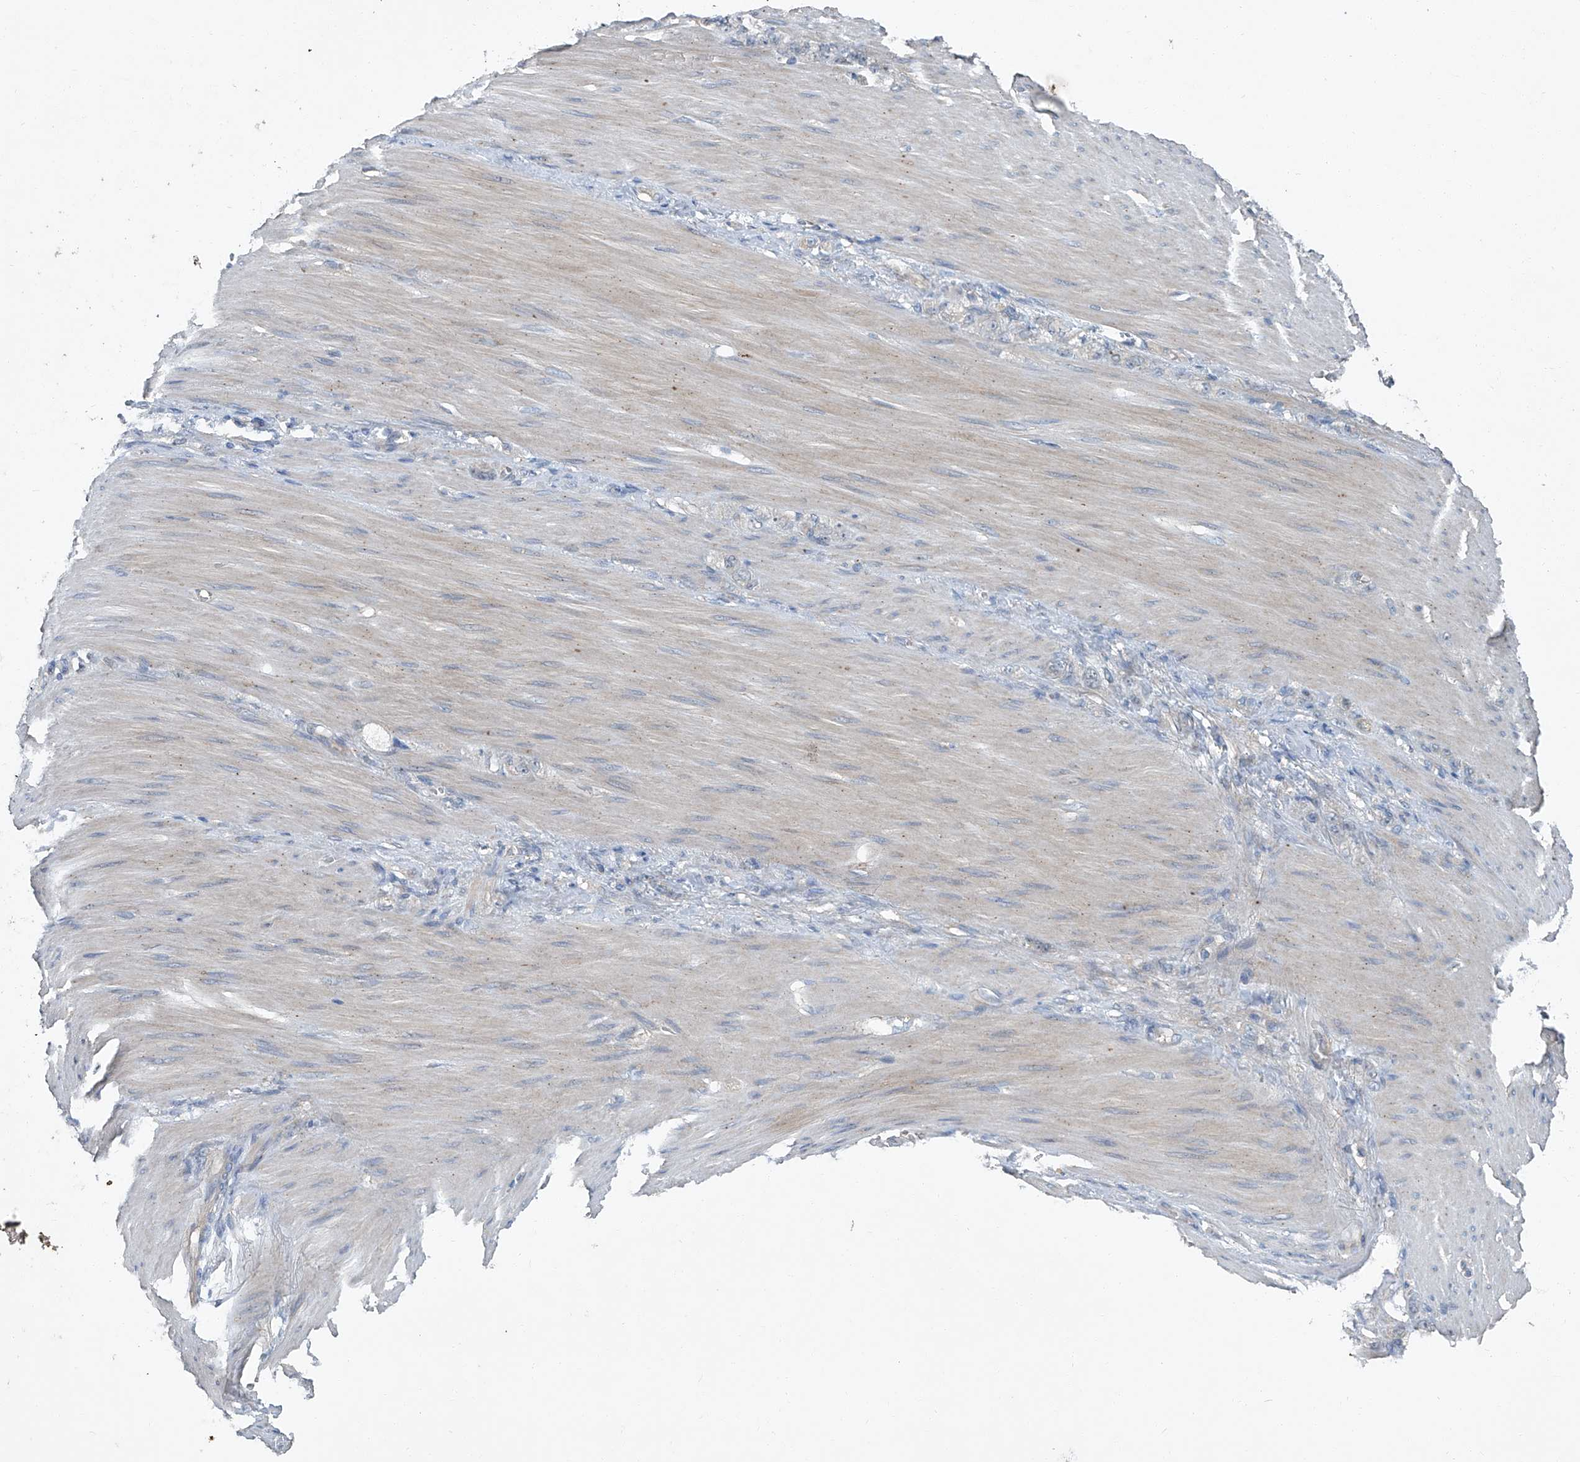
{"staining": {"intensity": "negative", "quantity": "none", "location": "none"}, "tissue": "stomach cancer", "cell_type": "Tumor cells", "image_type": "cancer", "snomed": [{"axis": "morphology", "description": "Normal tissue, NOS"}, {"axis": "morphology", "description": "Adenocarcinoma, NOS"}, {"axis": "topography", "description": "Stomach"}], "caption": "This is an immunohistochemistry (IHC) photomicrograph of human adenocarcinoma (stomach). There is no positivity in tumor cells.", "gene": "ANKRD34A", "patient": {"sex": "male", "age": 82}}